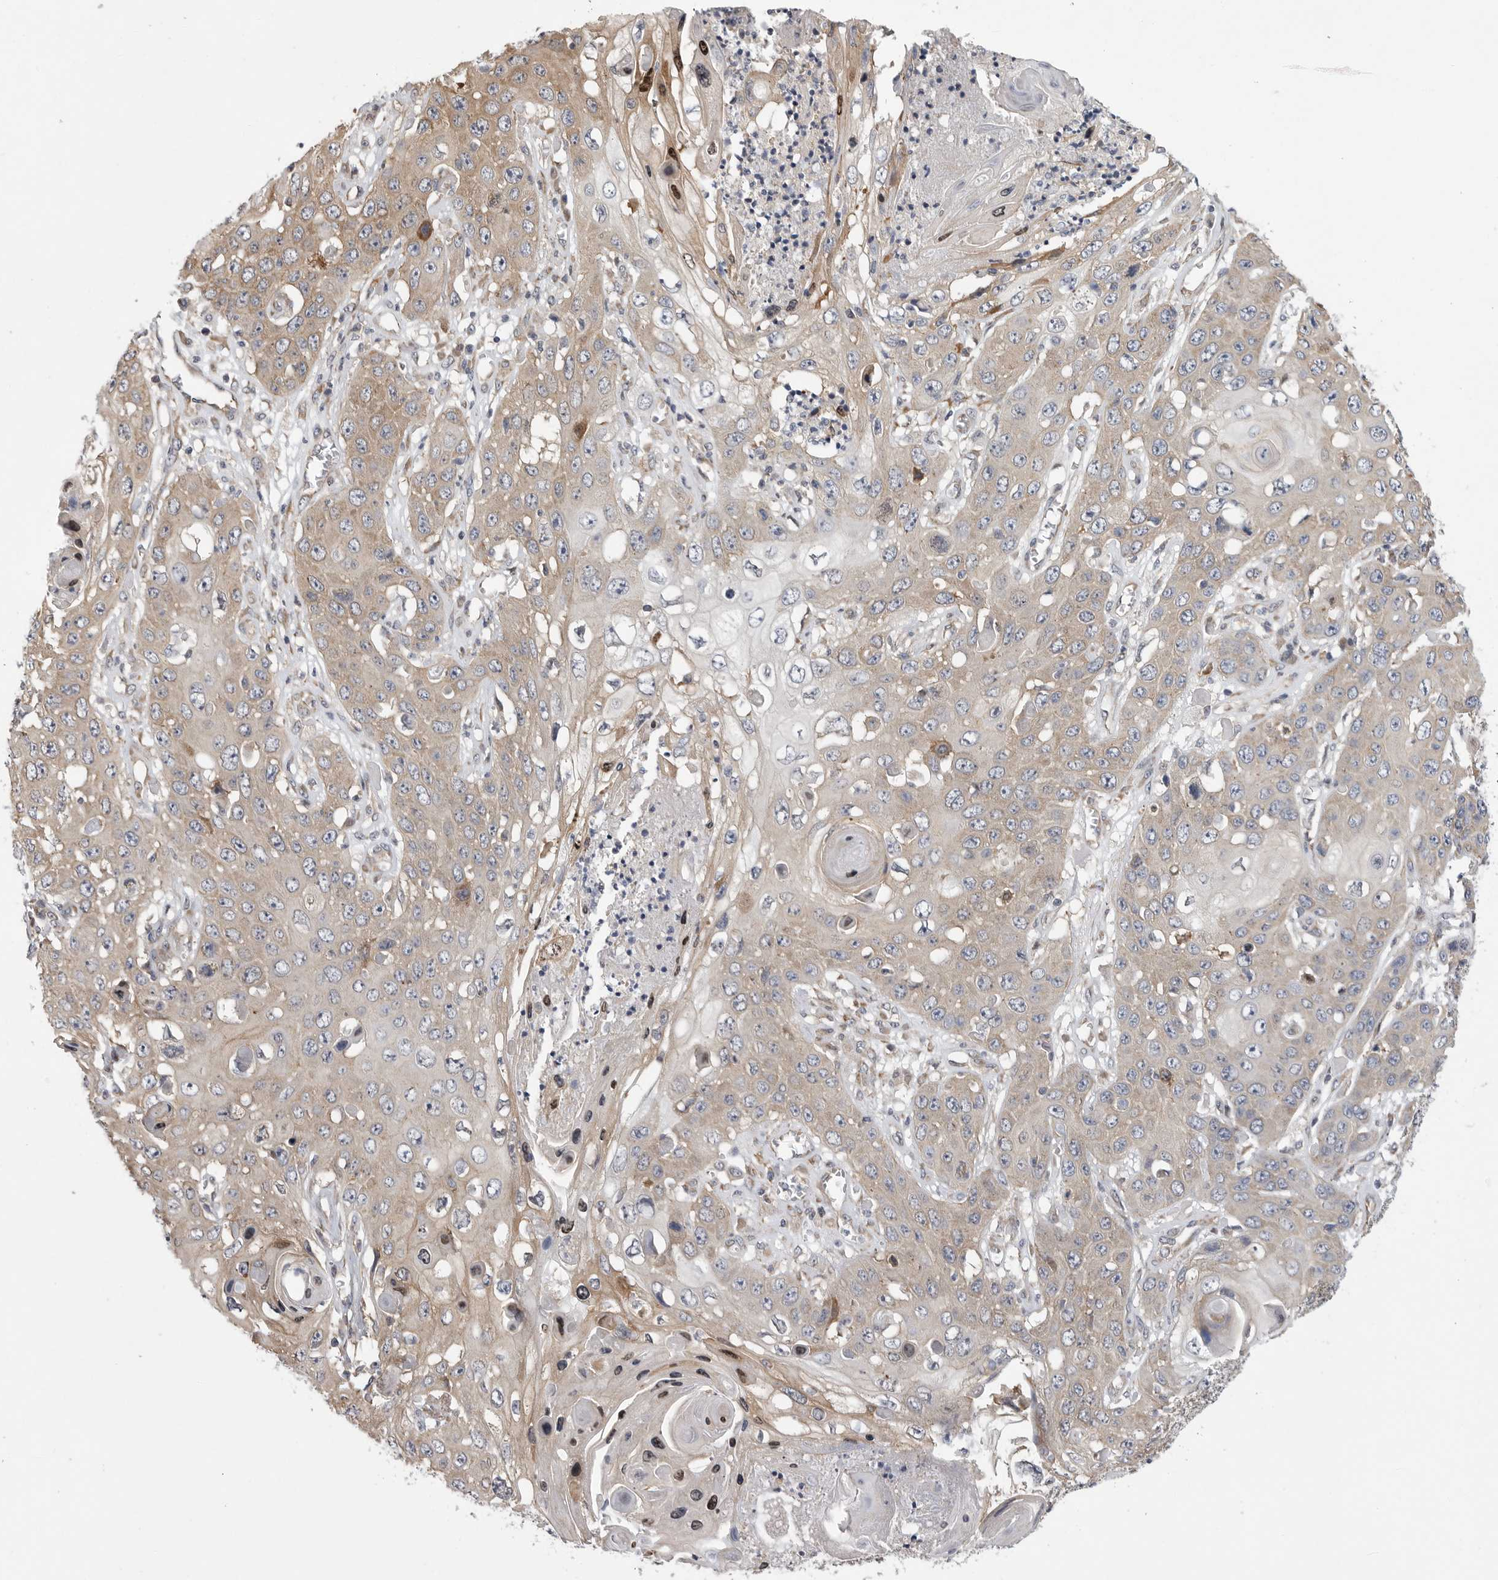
{"staining": {"intensity": "weak", "quantity": ">75%", "location": "cytoplasmic/membranous"}, "tissue": "skin cancer", "cell_type": "Tumor cells", "image_type": "cancer", "snomed": [{"axis": "morphology", "description": "Squamous cell carcinoma, NOS"}, {"axis": "topography", "description": "Skin"}], "caption": "Skin cancer (squamous cell carcinoma) stained with a protein marker shows weak staining in tumor cells.", "gene": "FBXO43", "patient": {"sex": "male", "age": 55}}